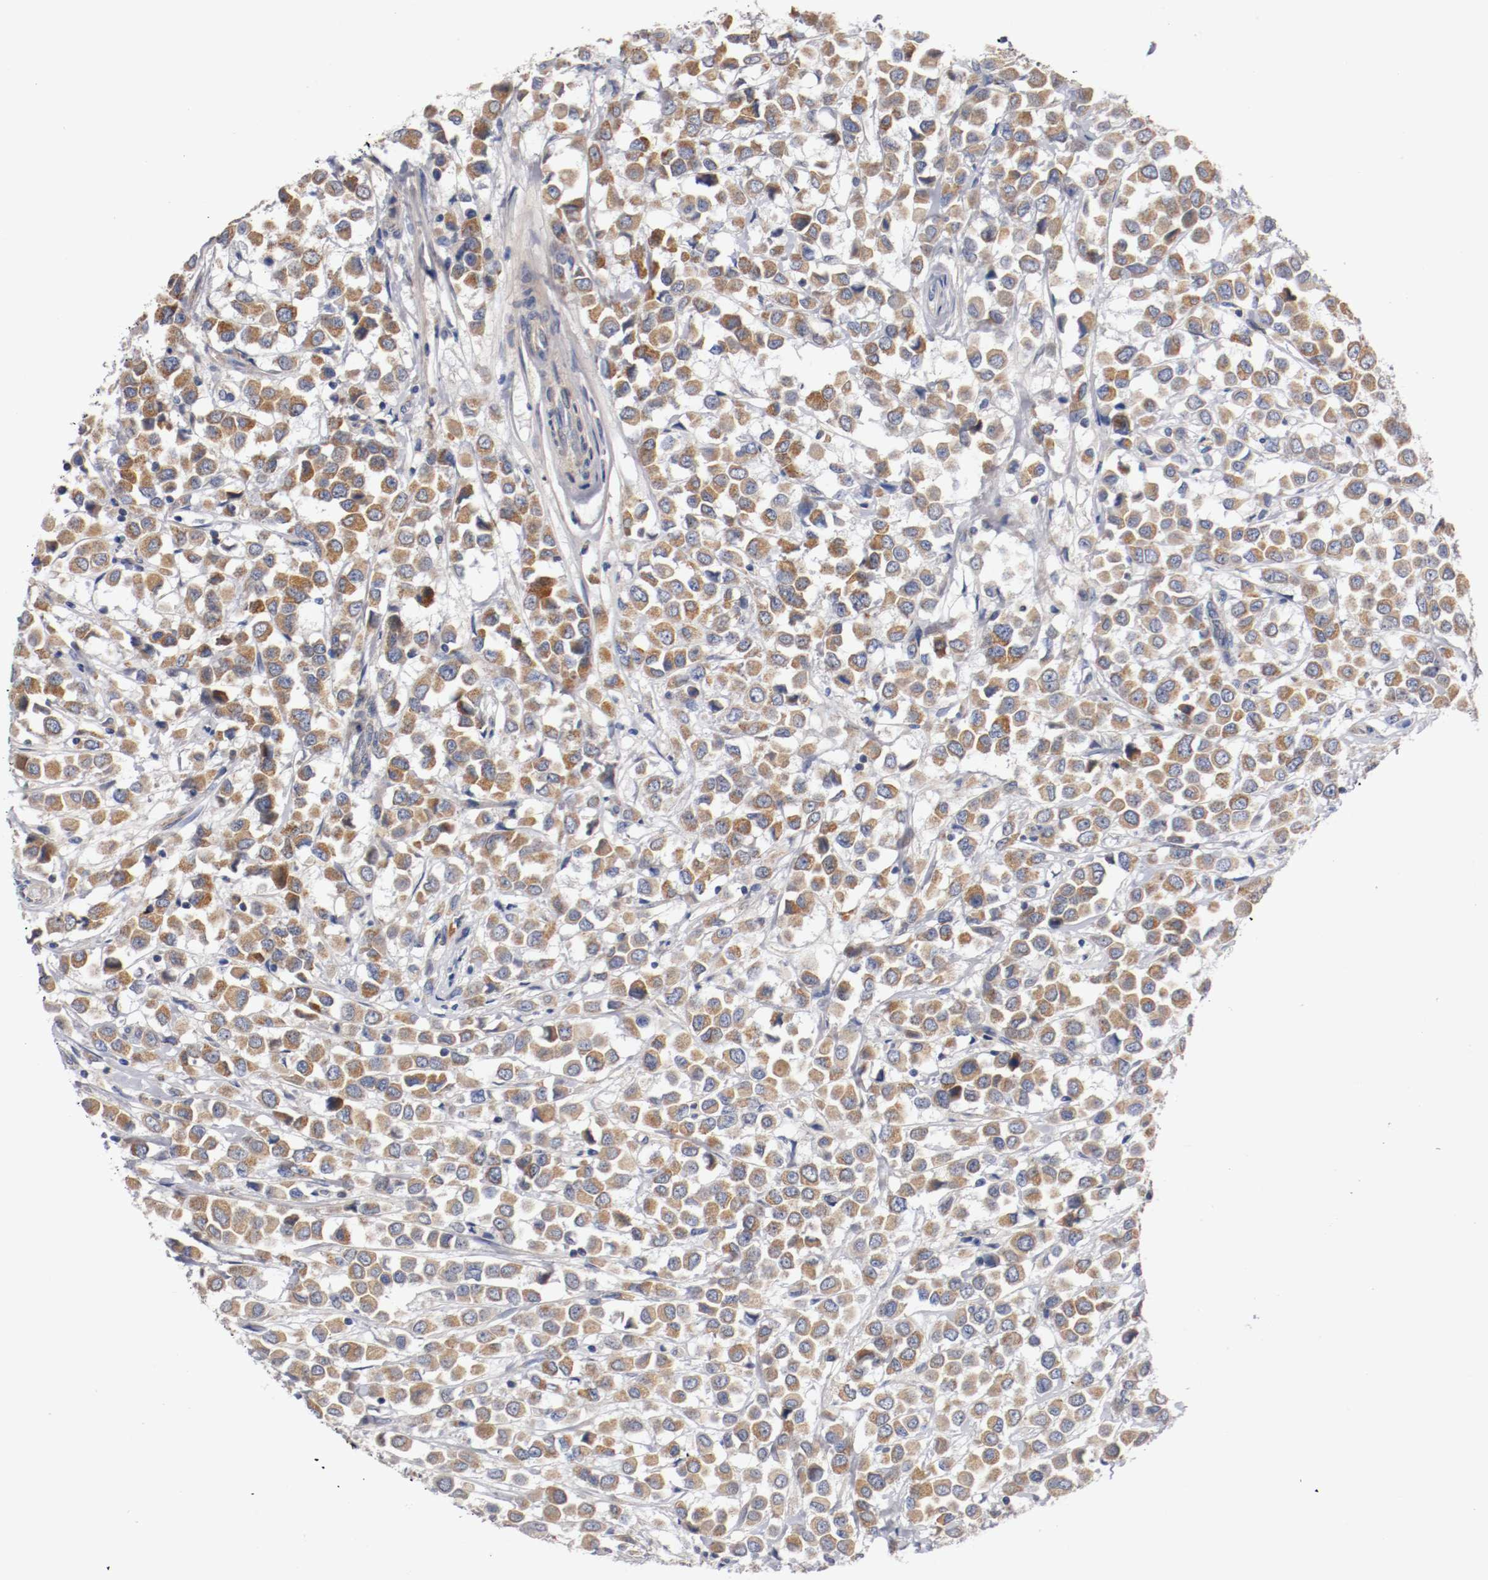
{"staining": {"intensity": "weak", "quantity": ">75%", "location": "cytoplasmic/membranous"}, "tissue": "breast cancer", "cell_type": "Tumor cells", "image_type": "cancer", "snomed": [{"axis": "morphology", "description": "Duct carcinoma"}, {"axis": "topography", "description": "Breast"}], "caption": "Protein staining of intraductal carcinoma (breast) tissue shows weak cytoplasmic/membranous staining in about >75% of tumor cells.", "gene": "PCSK6", "patient": {"sex": "female", "age": 61}}